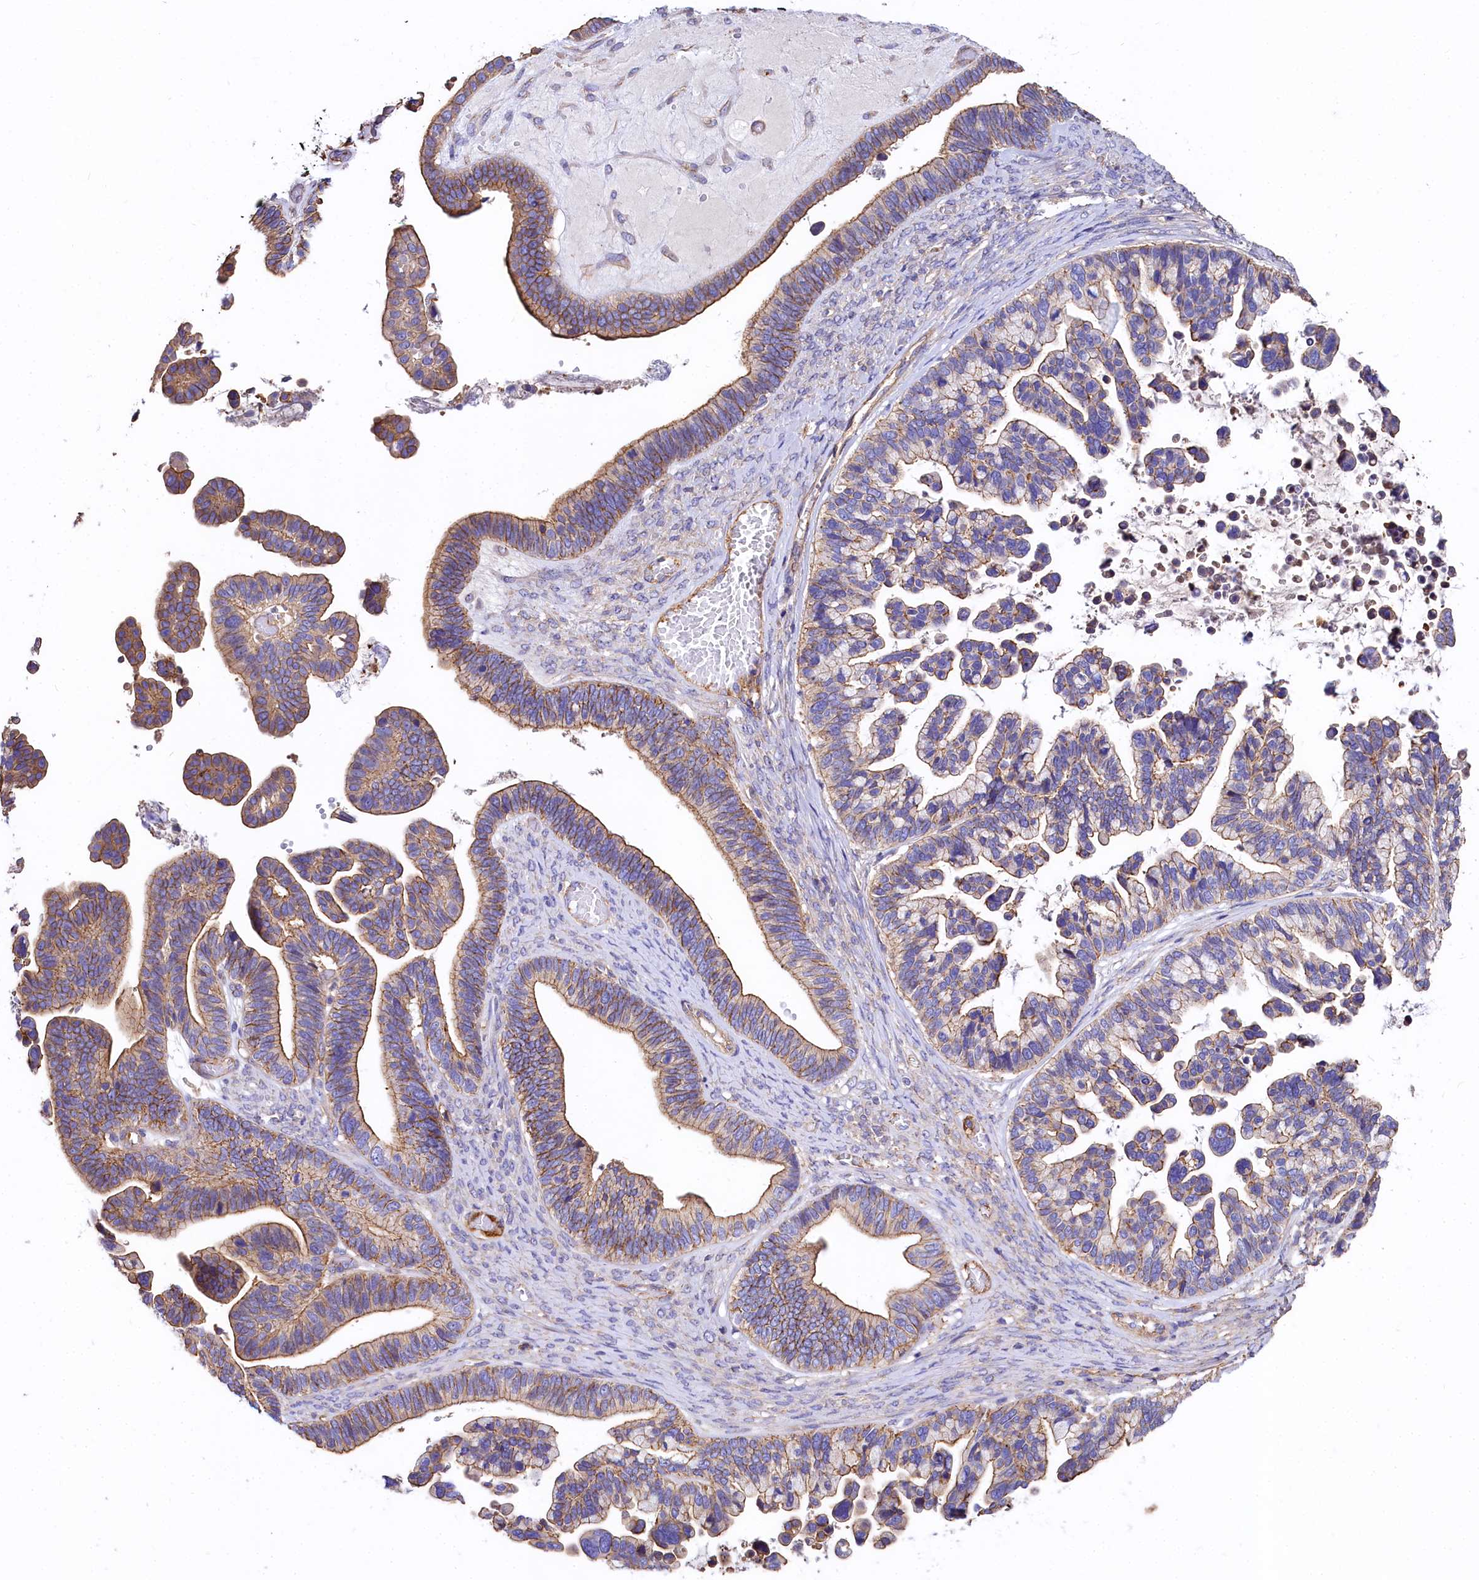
{"staining": {"intensity": "moderate", "quantity": ">75%", "location": "cytoplasmic/membranous"}, "tissue": "ovarian cancer", "cell_type": "Tumor cells", "image_type": "cancer", "snomed": [{"axis": "morphology", "description": "Cystadenocarcinoma, serous, NOS"}, {"axis": "topography", "description": "Ovary"}], "caption": "Tumor cells exhibit medium levels of moderate cytoplasmic/membranous positivity in about >75% of cells in ovarian cancer.", "gene": "FCHSD2", "patient": {"sex": "female", "age": 56}}